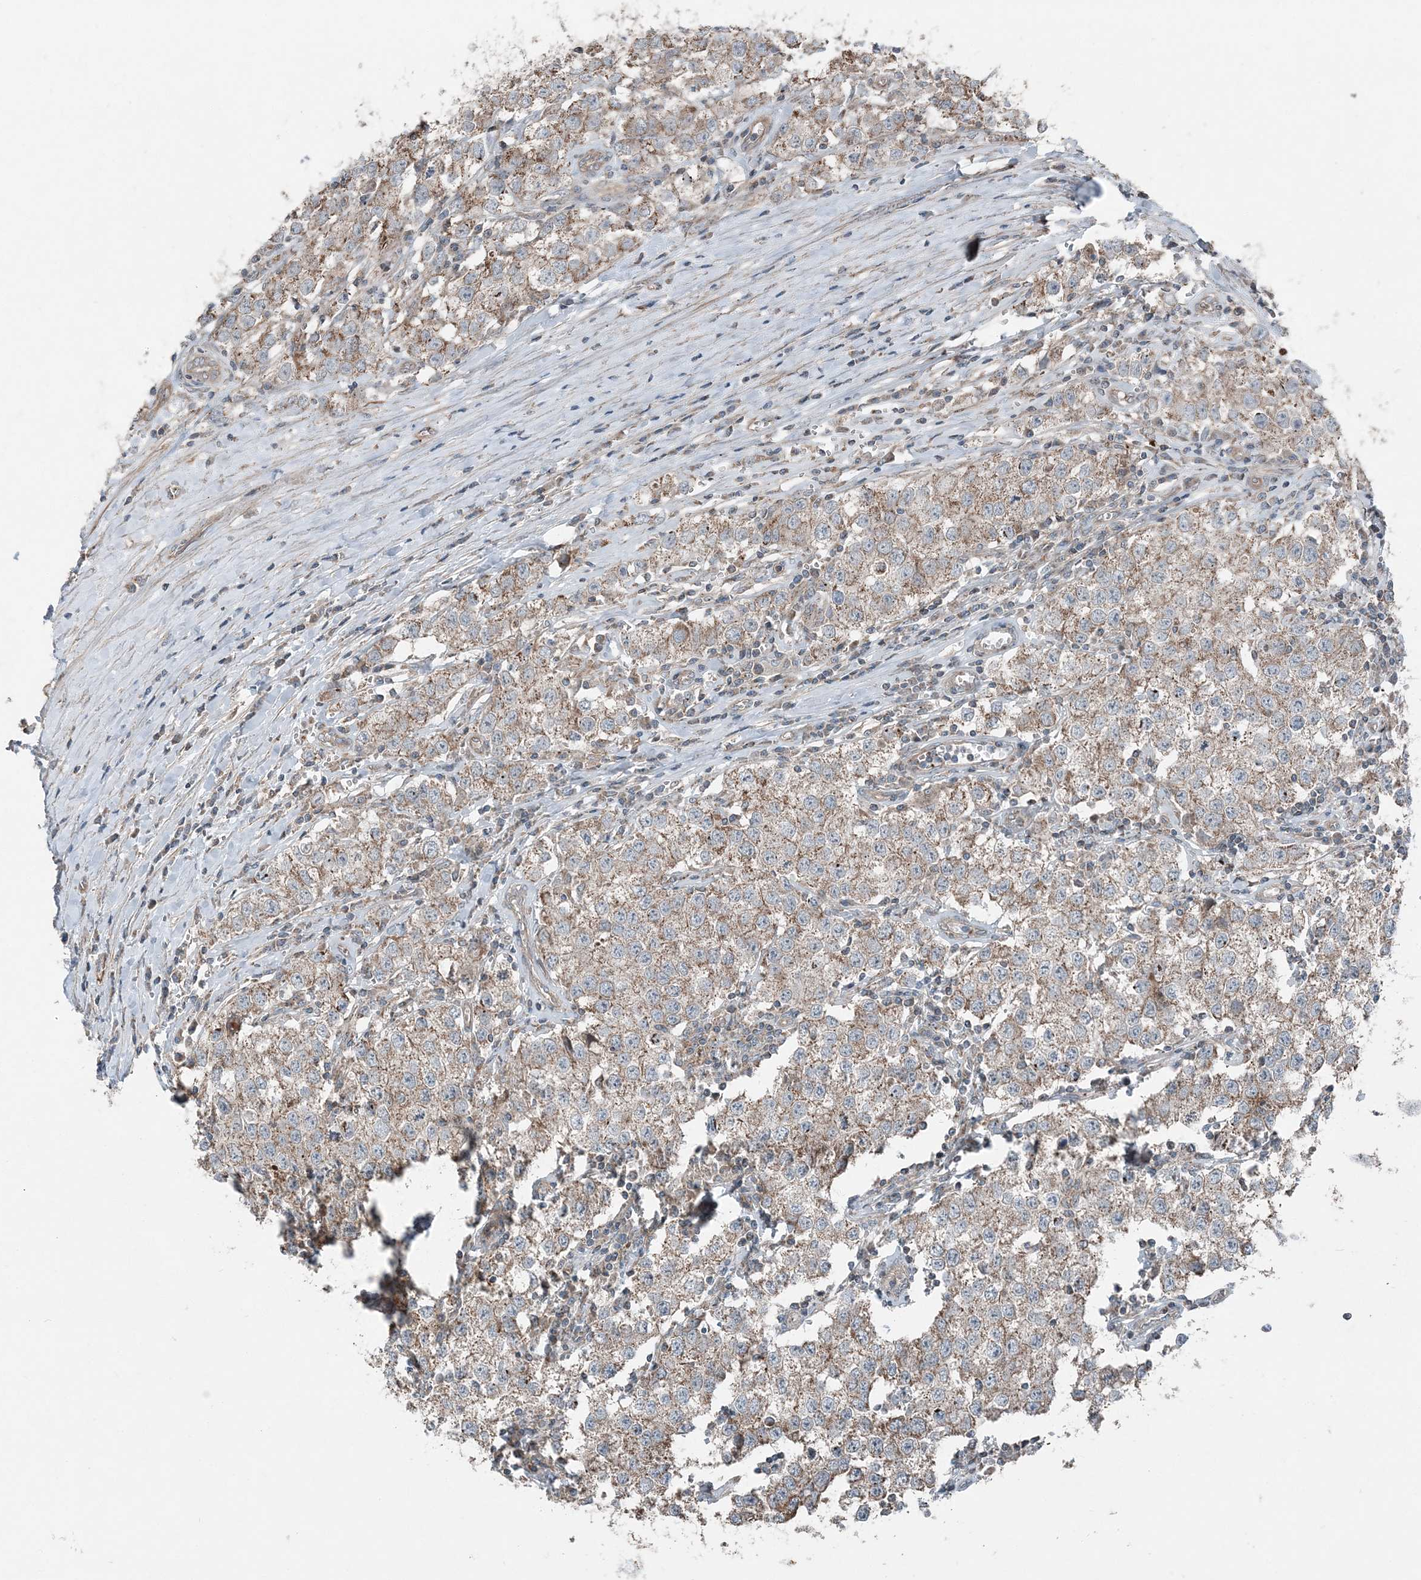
{"staining": {"intensity": "weak", "quantity": ">75%", "location": "cytoplasmic/membranous"}, "tissue": "testis cancer", "cell_type": "Tumor cells", "image_type": "cancer", "snomed": [{"axis": "morphology", "description": "Seminoma, NOS"}, {"axis": "morphology", "description": "Carcinoma, Embryonal, NOS"}, {"axis": "topography", "description": "Testis"}], "caption": "The photomicrograph shows a brown stain indicating the presence of a protein in the cytoplasmic/membranous of tumor cells in embryonal carcinoma (testis). (IHC, brightfield microscopy, high magnification).", "gene": "KY", "patient": {"sex": "male", "age": 43}}